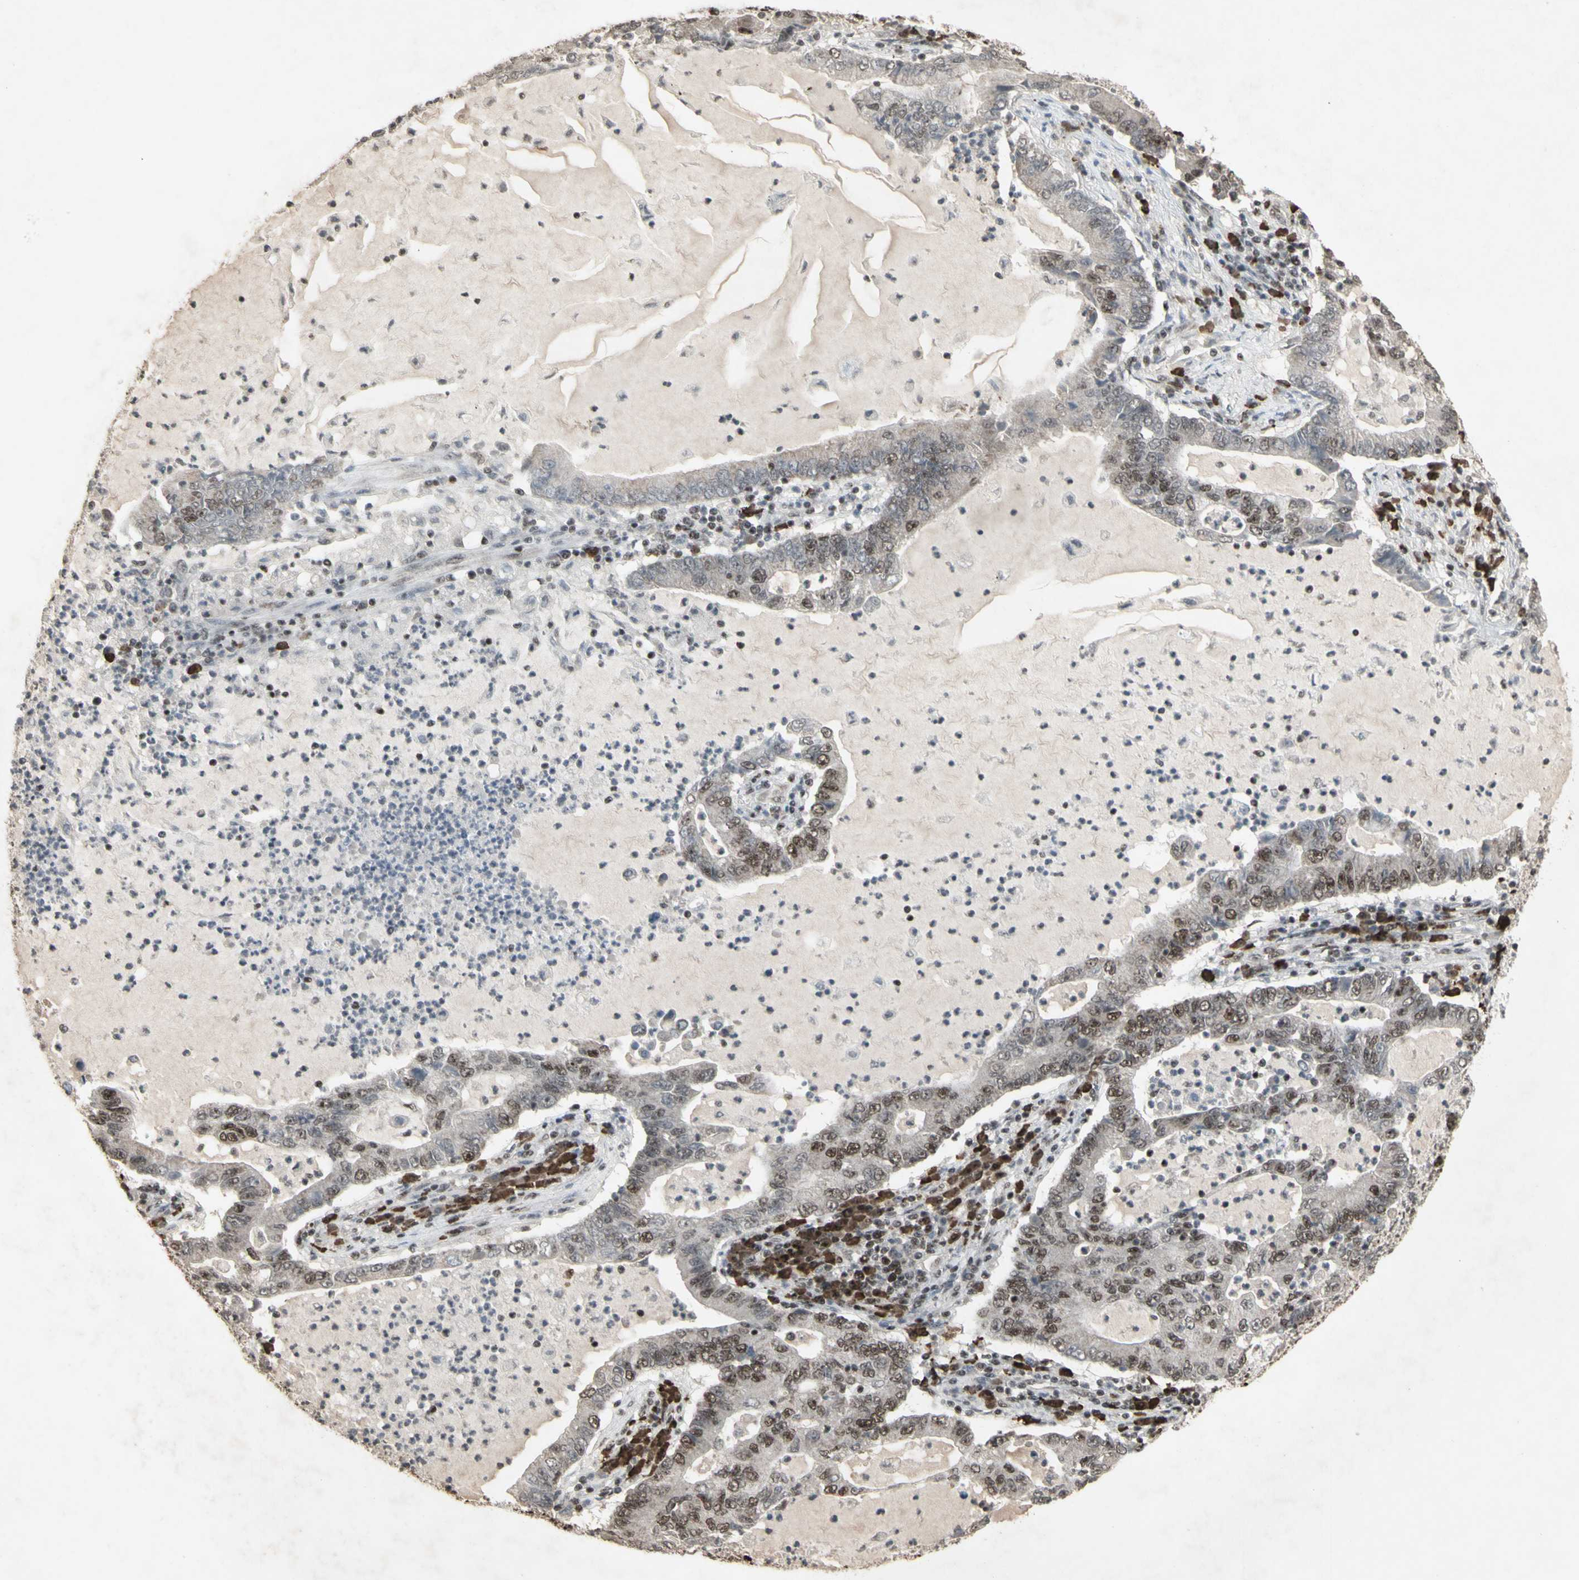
{"staining": {"intensity": "moderate", "quantity": "<25%", "location": "nuclear"}, "tissue": "lung cancer", "cell_type": "Tumor cells", "image_type": "cancer", "snomed": [{"axis": "morphology", "description": "Adenocarcinoma, NOS"}, {"axis": "topography", "description": "Lung"}], "caption": "Protein staining of adenocarcinoma (lung) tissue shows moderate nuclear expression in approximately <25% of tumor cells. Nuclei are stained in blue.", "gene": "CCNT1", "patient": {"sex": "female", "age": 51}}